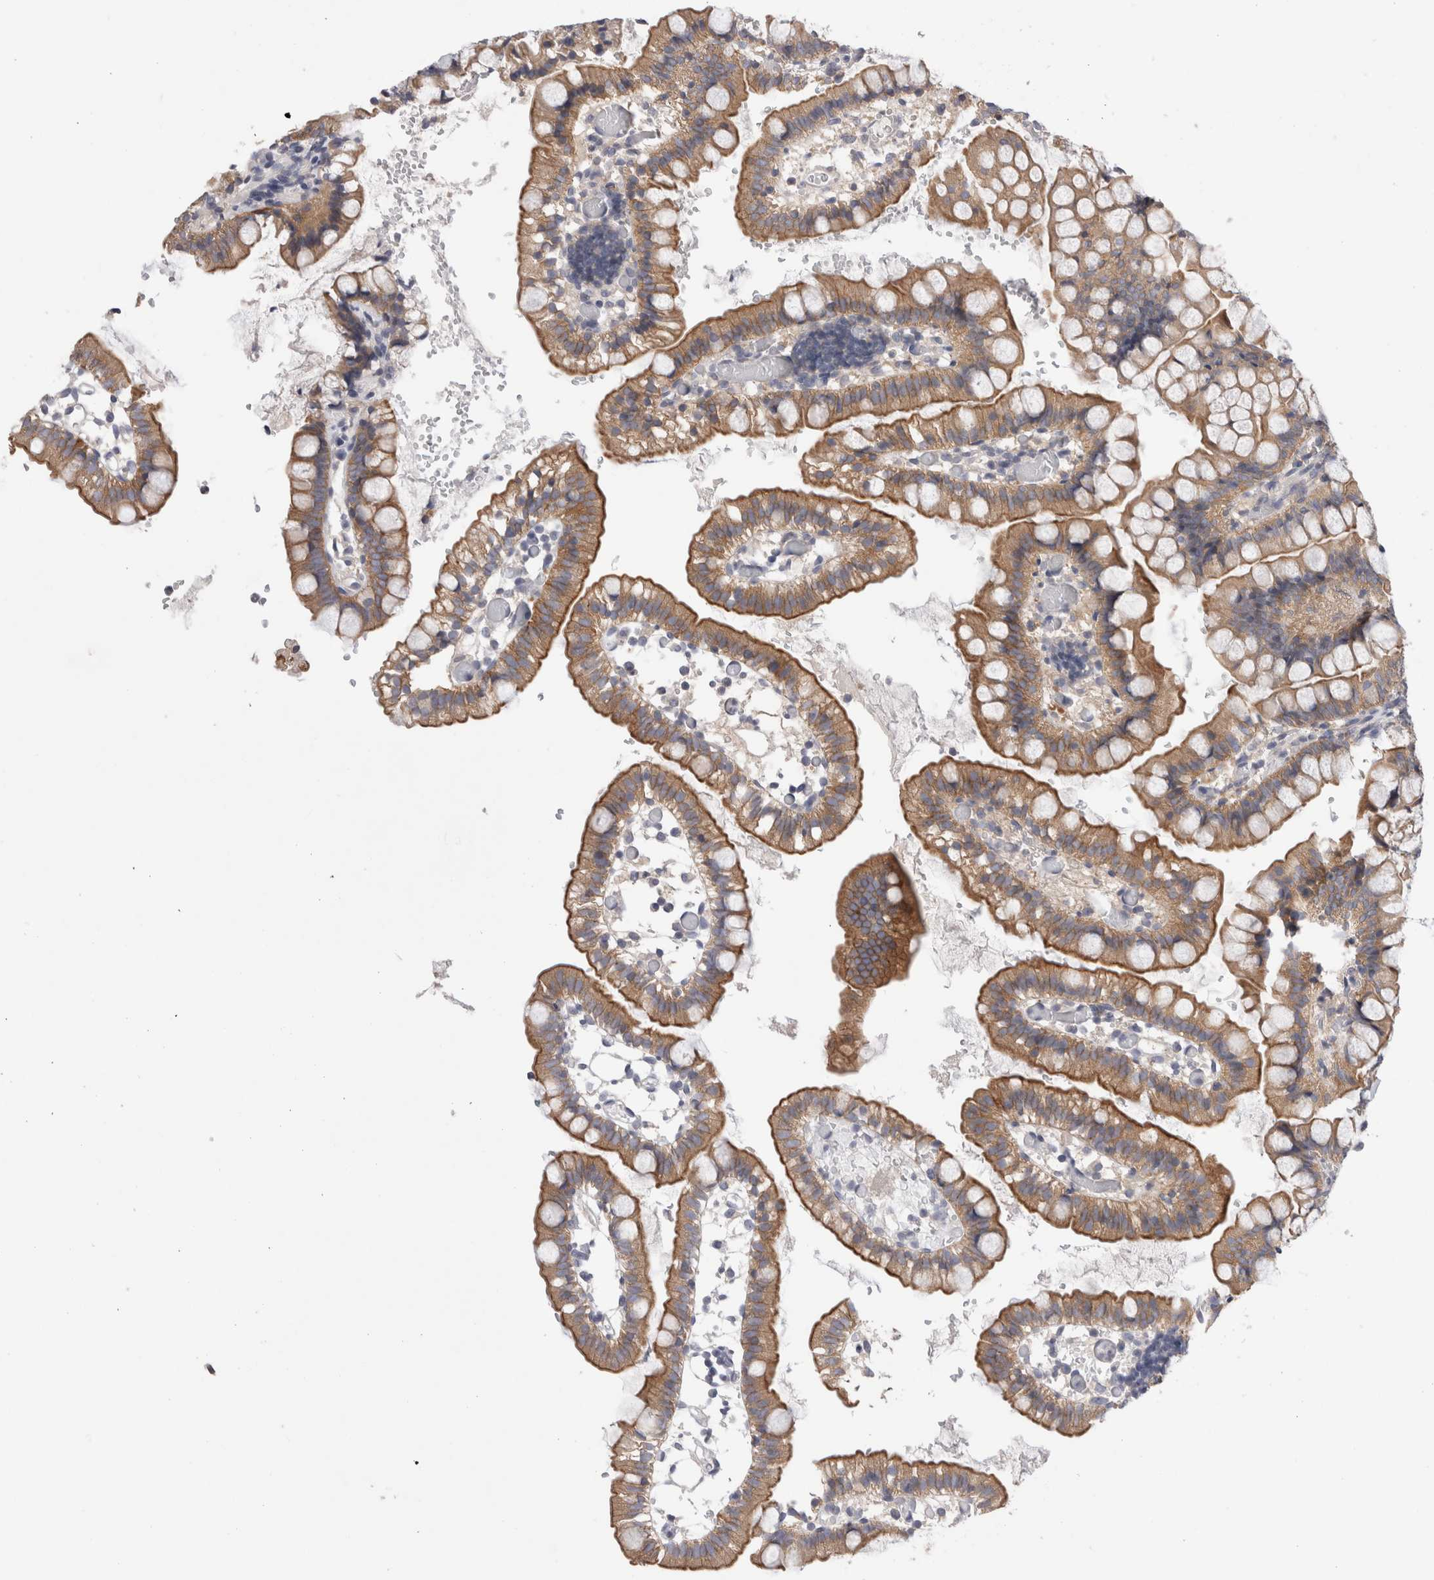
{"staining": {"intensity": "strong", "quantity": ">75%", "location": "cytoplasmic/membranous"}, "tissue": "small intestine", "cell_type": "Glandular cells", "image_type": "normal", "snomed": [{"axis": "morphology", "description": "Normal tissue, NOS"}, {"axis": "morphology", "description": "Developmental malformation"}, {"axis": "topography", "description": "Small intestine"}], "caption": "This histopathology image displays unremarkable small intestine stained with immunohistochemistry (IHC) to label a protein in brown. The cytoplasmic/membranous of glandular cells show strong positivity for the protein. Nuclei are counter-stained blue.", "gene": "OTOR", "patient": {"sex": "male"}}